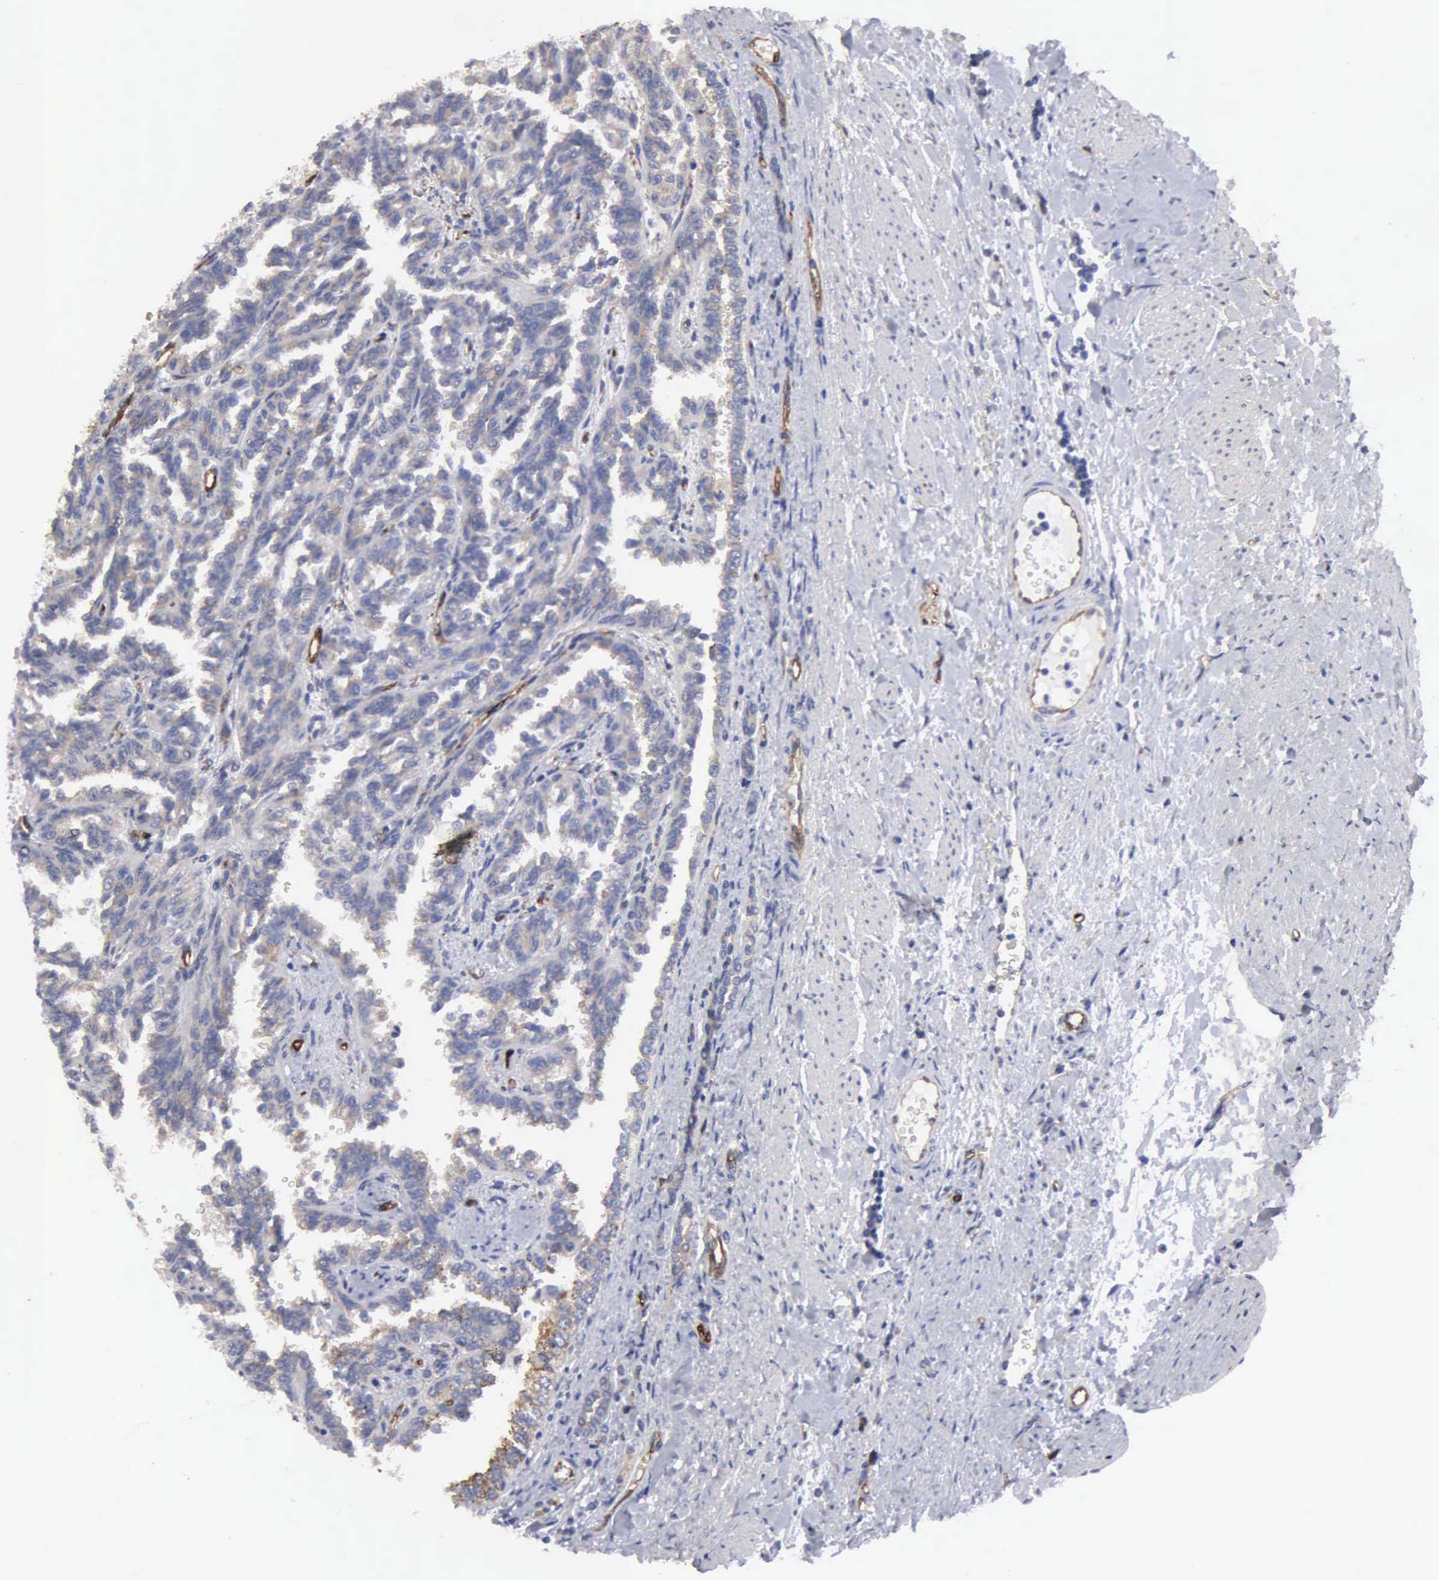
{"staining": {"intensity": "weak", "quantity": "<25%", "location": "cytoplasmic/membranous"}, "tissue": "renal cancer", "cell_type": "Tumor cells", "image_type": "cancer", "snomed": [{"axis": "morphology", "description": "Inflammation, NOS"}, {"axis": "morphology", "description": "Adenocarcinoma, NOS"}, {"axis": "topography", "description": "Kidney"}], "caption": "DAB (3,3'-diaminobenzidine) immunohistochemical staining of human renal cancer demonstrates no significant staining in tumor cells. (Stains: DAB (3,3'-diaminobenzidine) immunohistochemistry (IHC) with hematoxylin counter stain, Microscopy: brightfield microscopy at high magnification).", "gene": "RDX", "patient": {"sex": "male", "age": 68}}